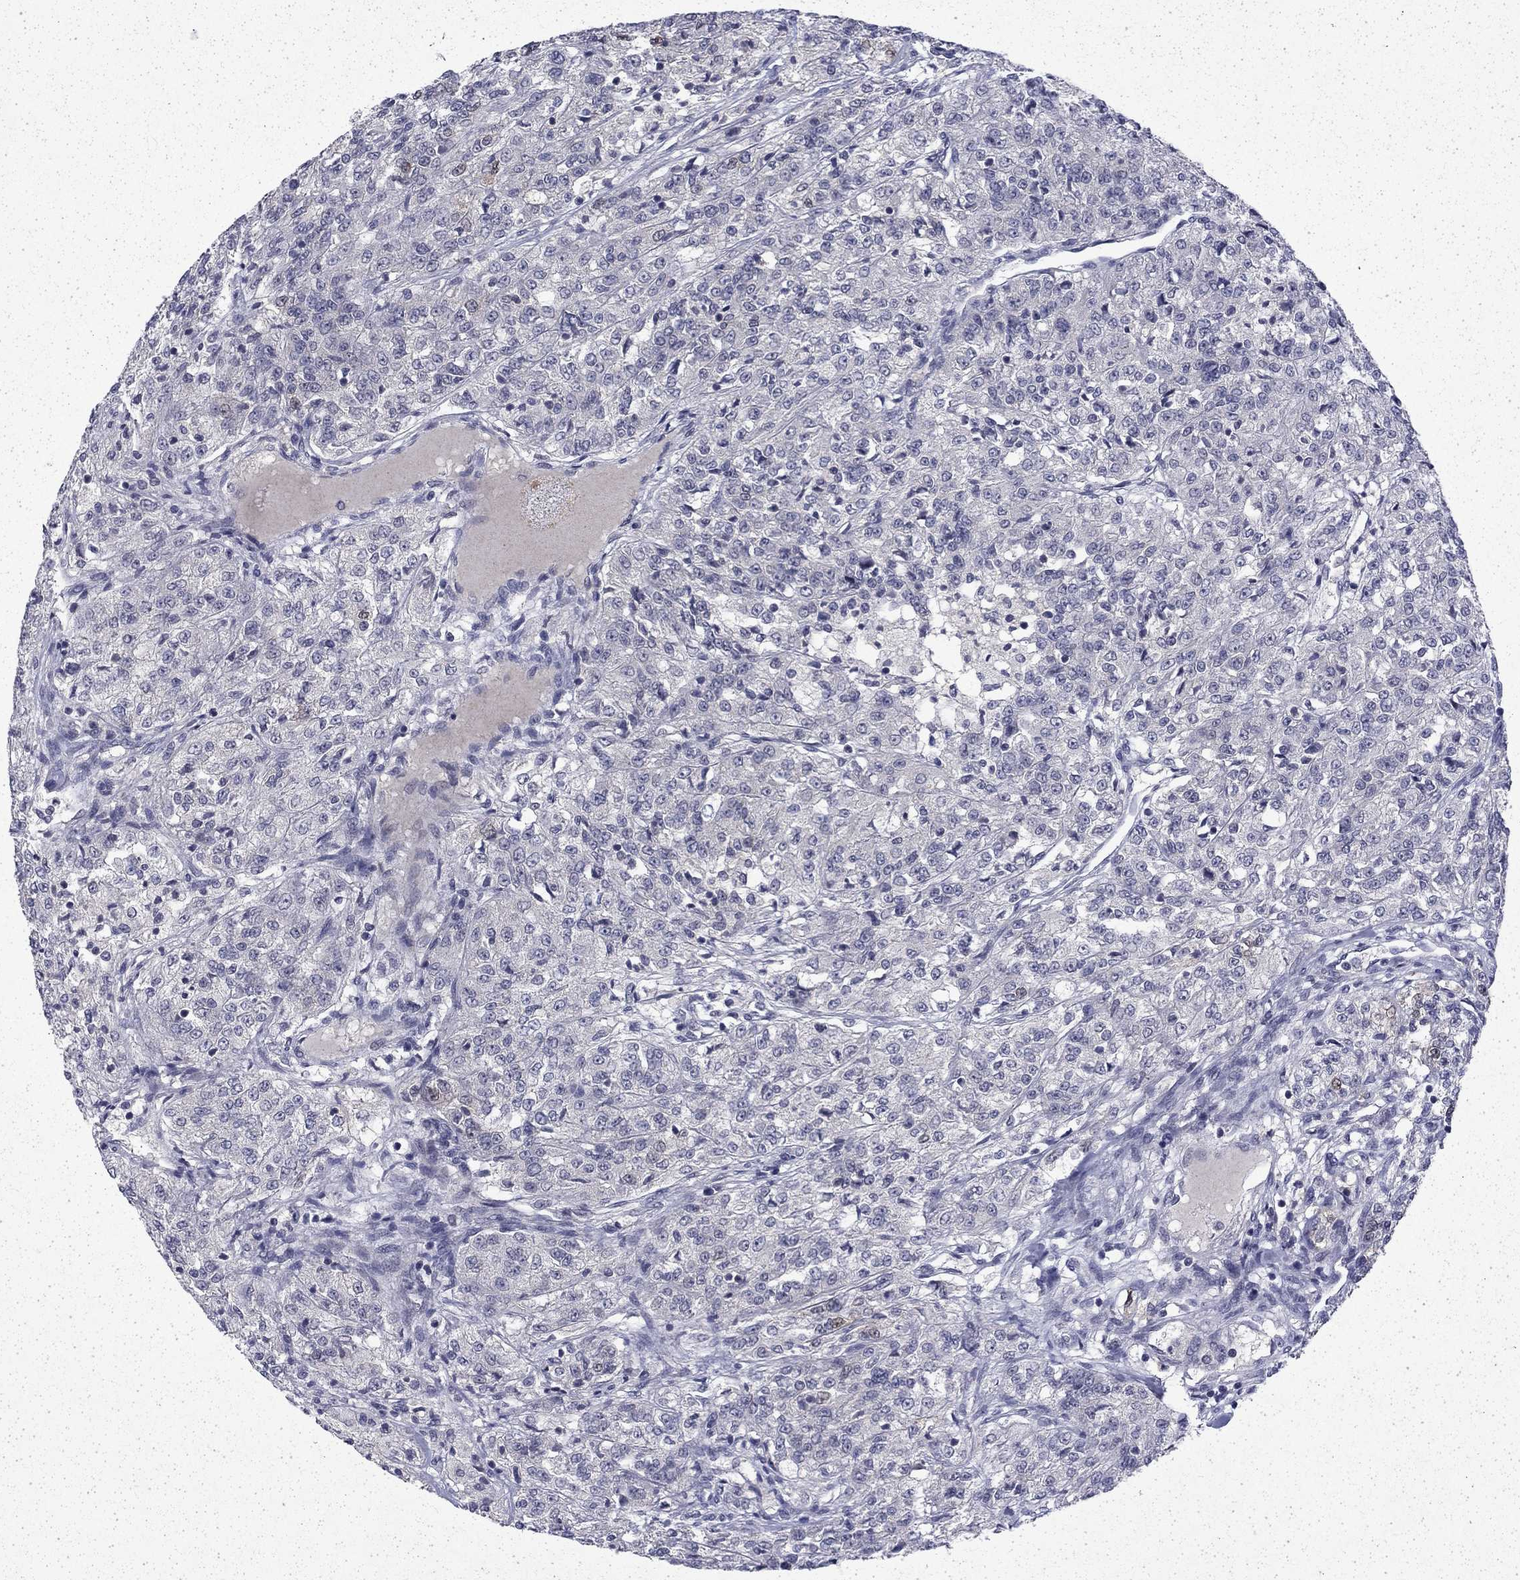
{"staining": {"intensity": "negative", "quantity": "none", "location": "none"}, "tissue": "renal cancer", "cell_type": "Tumor cells", "image_type": "cancer", "snomed": [{"axis": "morphology", "description": "Adenocarcinoma, NOS"}, {"axis": "topography", "description": "Kidney"}], "caption": "This is an immunohistochemistry (IHC) photomicrograph of renal adenocarcinoma. There is no staining in tumor cells.", "gene": "CHAT", "patient": {"sex": "female", "age": 63}}